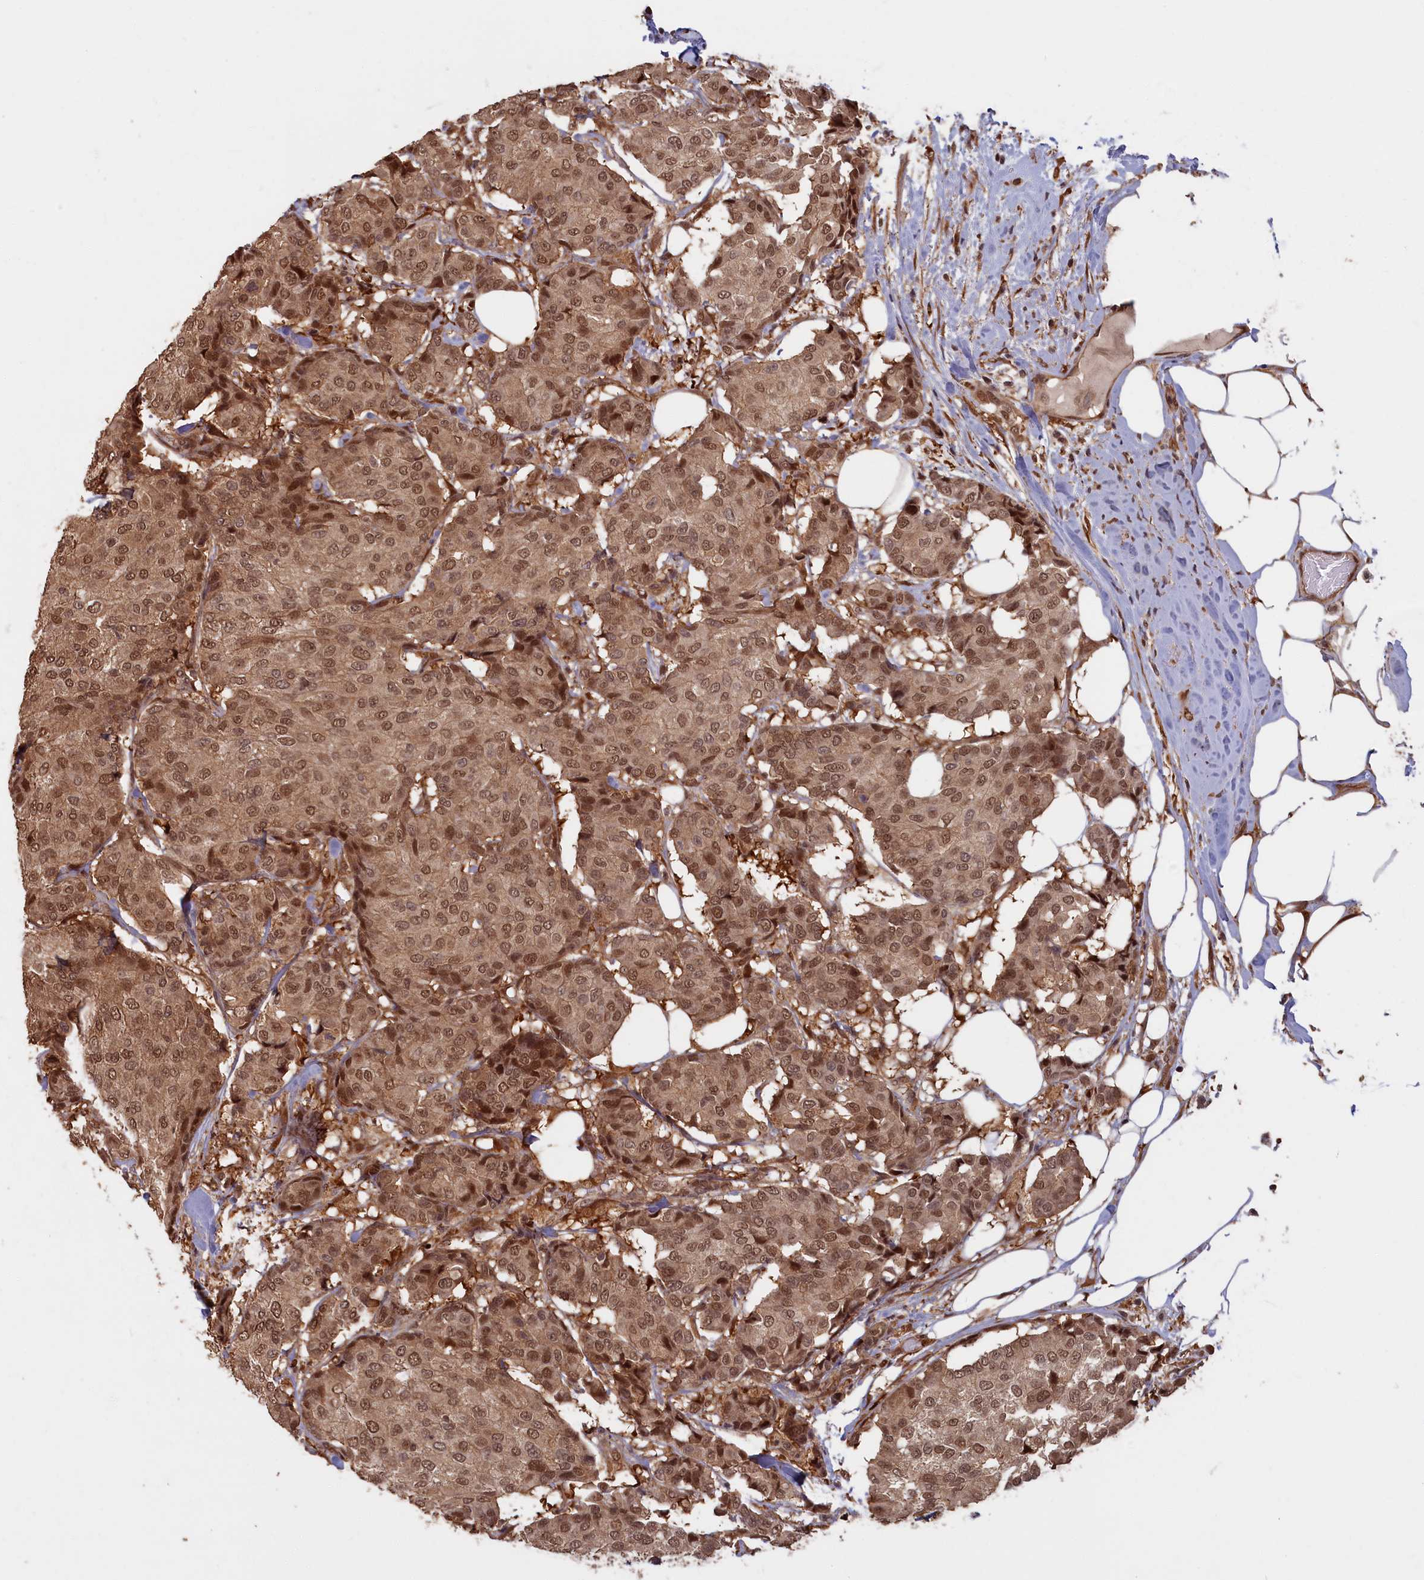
{"staining": {"intensity": "moderate", "quantity": ">75%", "location": "cytoplasmic/membranous,nuclear"}, "tissue": "breast cancer", "cell_type": "Tumor cells", "image_type": "cancer", "snomed": [{"axis": "morphology", "description": "Duct carcinoma"}, {"axis": "topography", "description": "Breast"}], "caption": "A brown stain shows moderate cytoplasmic/membranous and nuclear positivity of a protein in human breast cancer (invasive ductal carcinoma) tumor cells.", "gene": "HIF3A", "patient": {"sex": "female", "age": 75}}